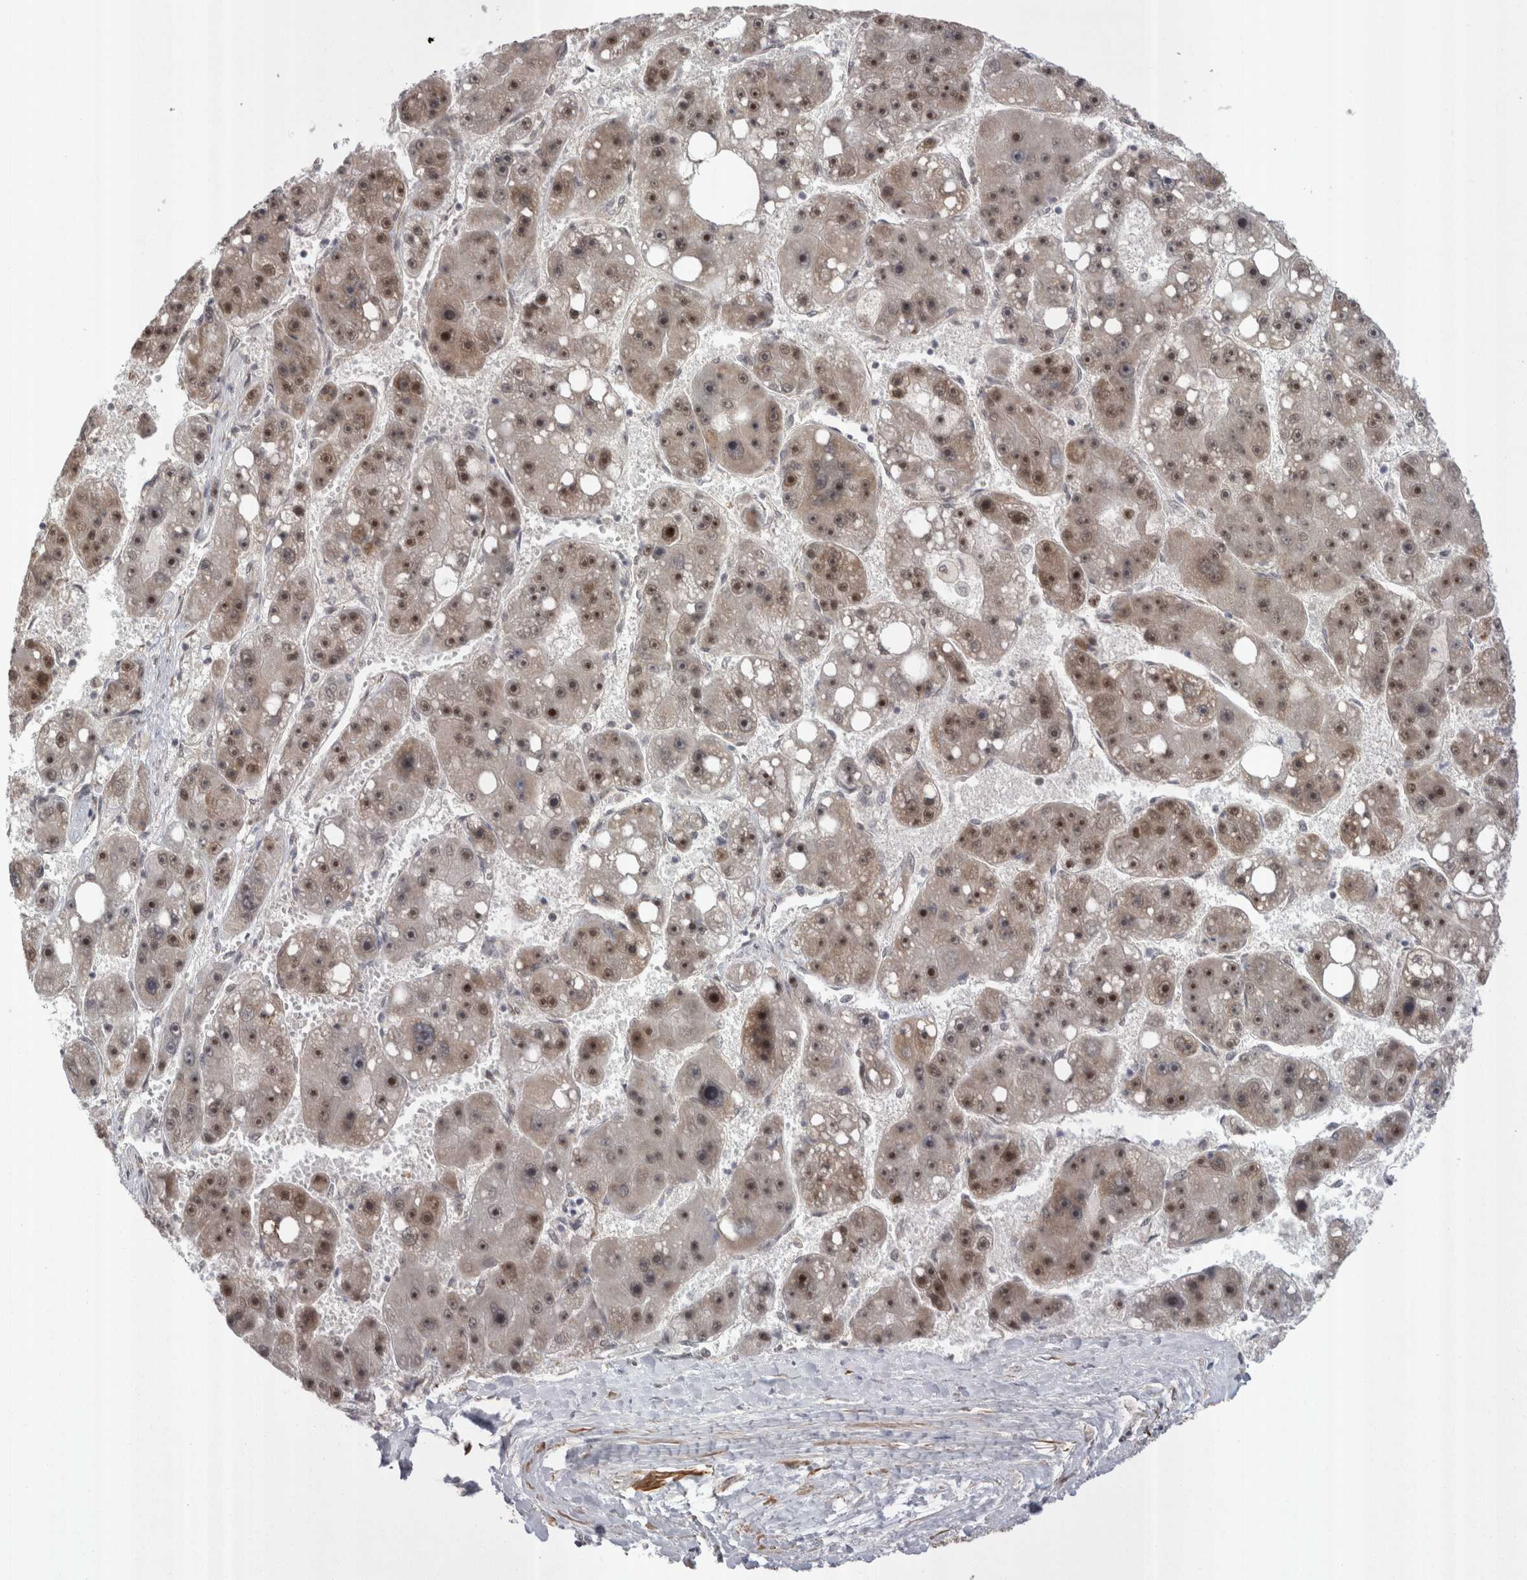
{"staining": {"intensity": "moderate", "quantity": ">75%", "location": "cytoplasmic/membranous,nuclear"}, "tissue": "liver cancer", "cell_type": "Tumor cells", "image_type": "cancer", "snomed": [{"axis": "morphology", "description": "Carcinoma, Hepatocellular, NOS"}, {"axis": "topography", "description": "Liver"}], "caption": "Protein expression analysis of human liver cancer (hepatocellular carcinoma) reveals moderate cytoplasmic/membranous and nuclear staining in about >75% of tumor cells.", "gene": "EXOSC4", "patient": {"sex": "female", "age": 61}}